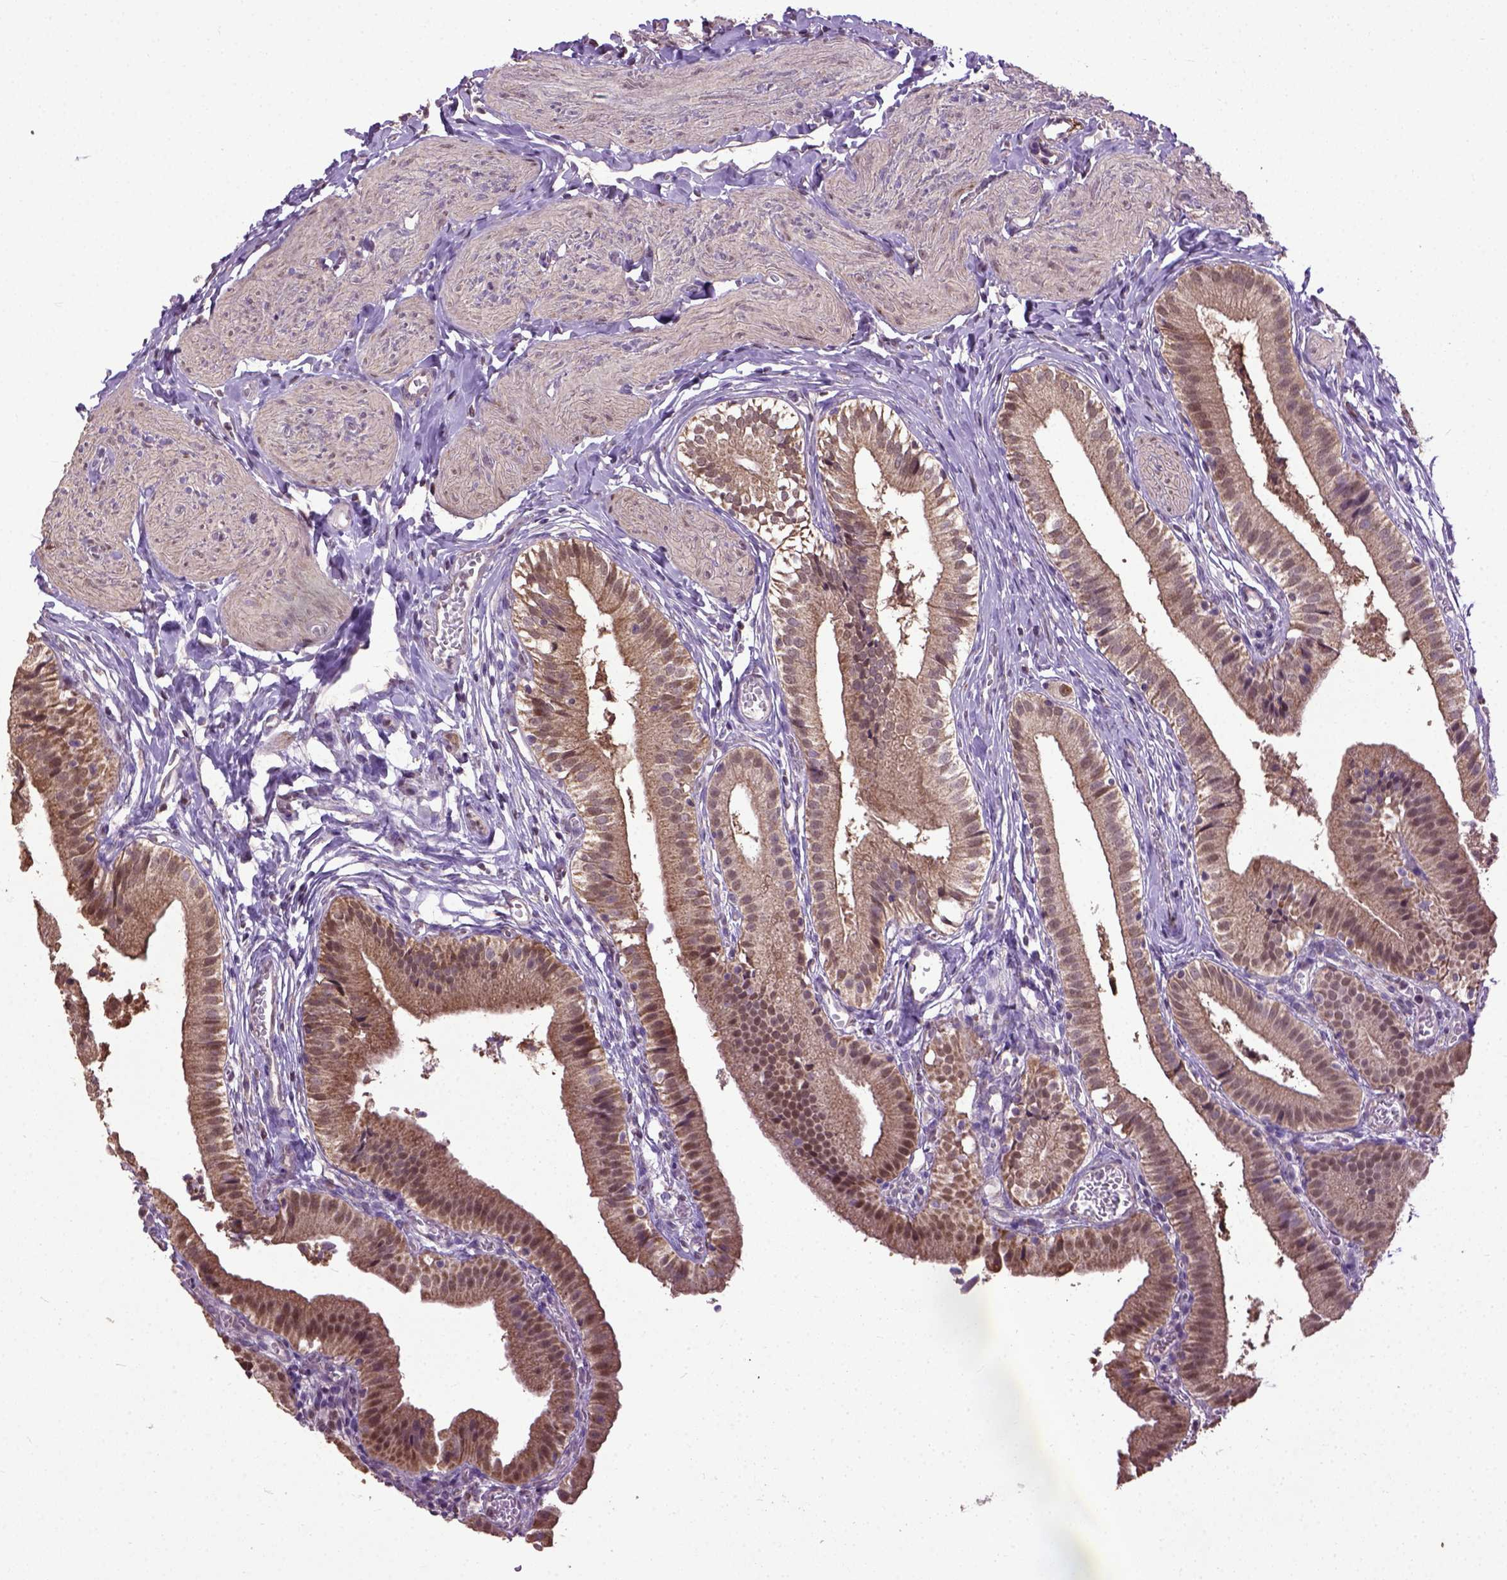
{"staining": {"intensity": "moderate", "quantity": ">75%", "location": "cytoplasmic/membranous,nuclear"}, "tissue": "gallbladder", "cell_type": "Glandular cells", "image_type": "normal", "snomed": [{"axis": "morphology", "description": "Normal tissue, NOS"}, {"axis": "topography", "description": "Gallbladder"}], "caption": "Immunohistochemistry (DAB (3,3'-diaminobenzidine)) staining of benign gallbladder reveals moderate cytoplasmic/membranous,nuclear protein positivity in about >75% of glandular cells.", "gene": "UBA3", "patient": {"sex": "female", "age": 47}}